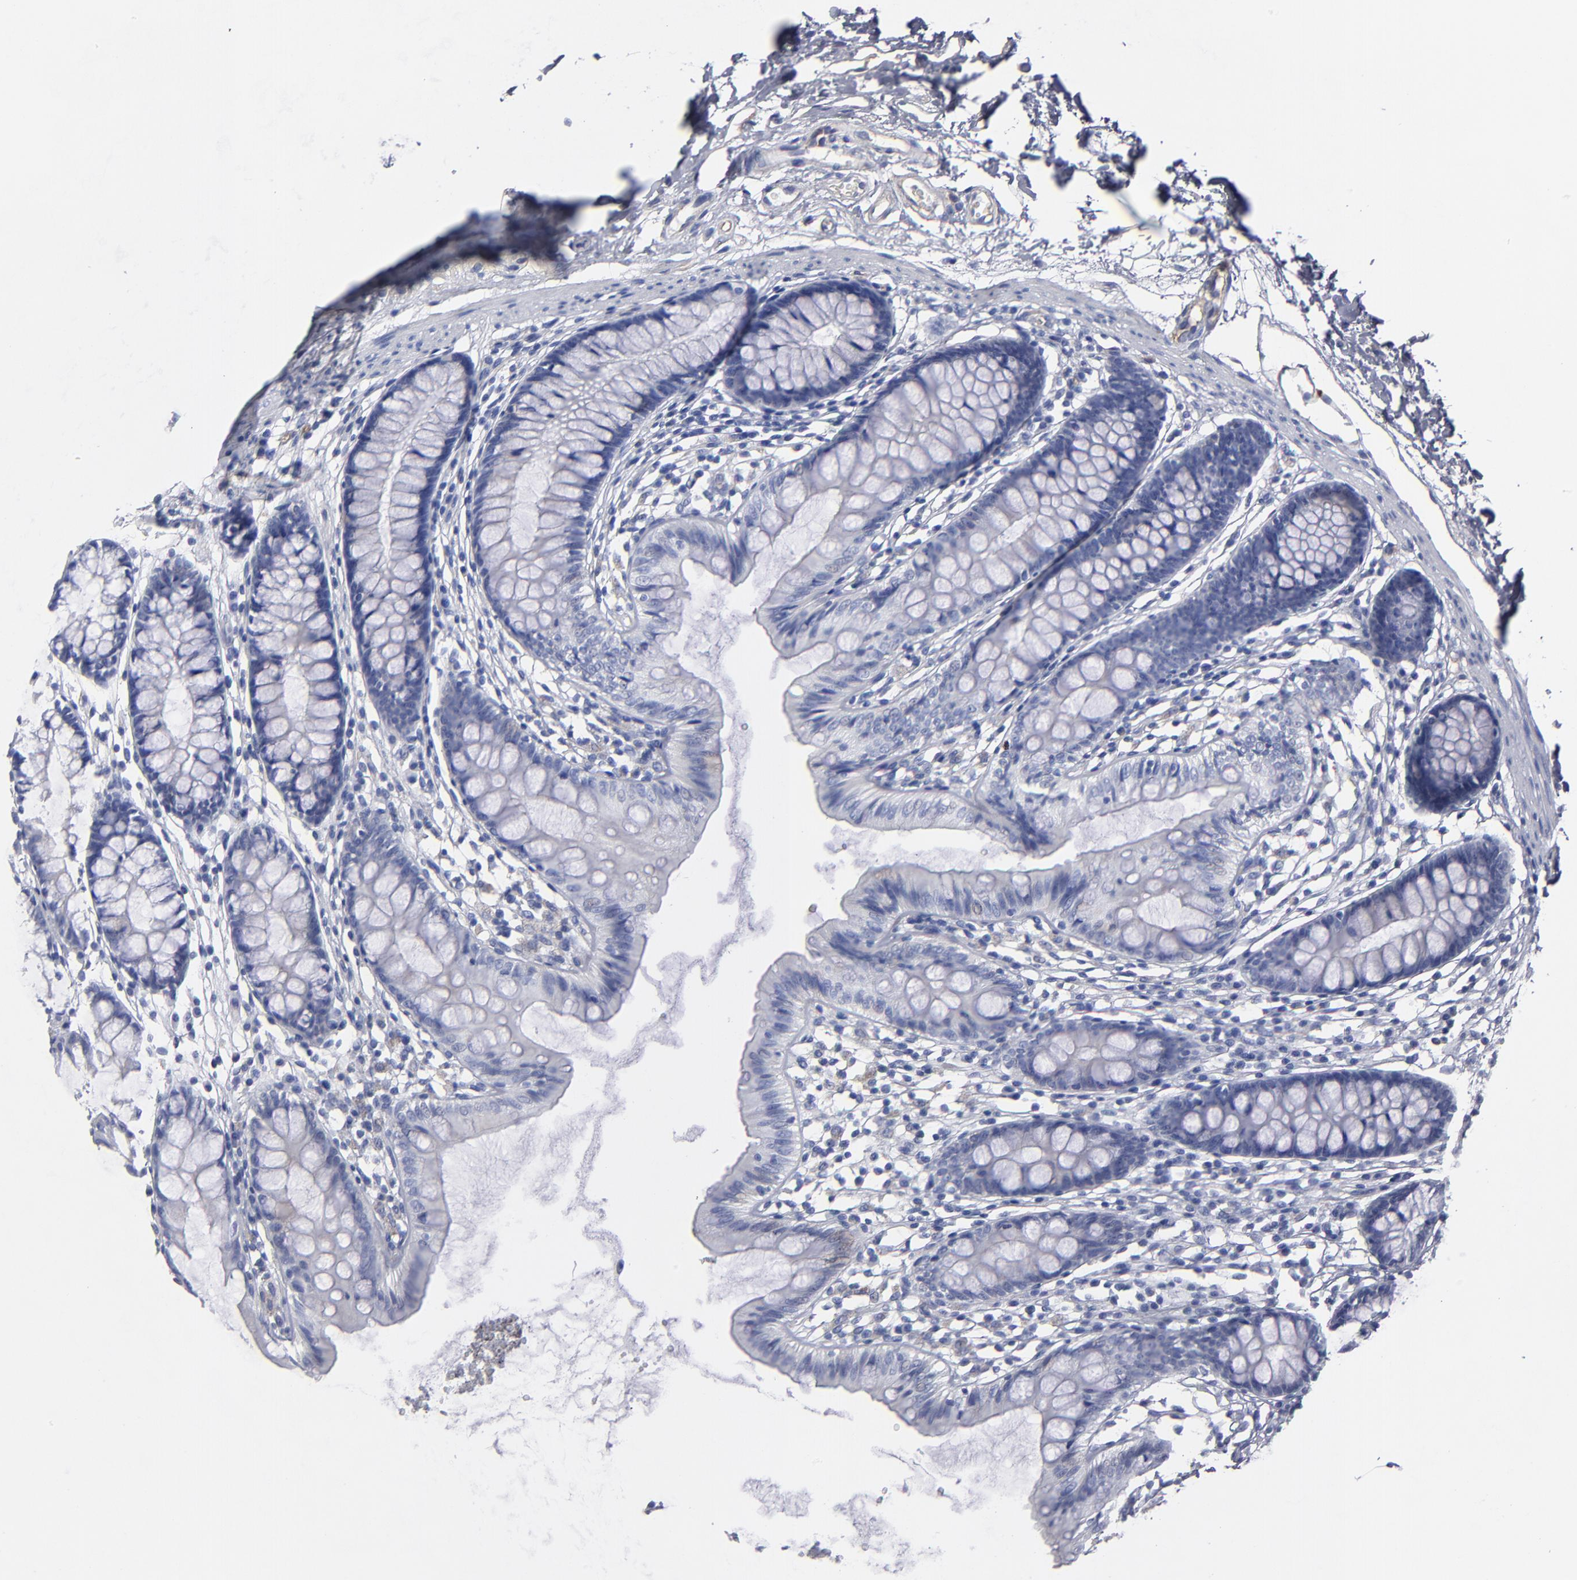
{"staining": {"intensity": "moderate", "quantity": "25%-75%", "location": "cytoplasmic/membranous"}, "tissue": "colon", "cell_type": "Endothelial cells", "image_type": "normal", "snomed": [{"axis": "morphology", "description": "Normal tissue, NOS"}, {"axis": "topography", "description": "Colon"}], "caption": "Endothelial cells reveal moderate cytoplasmic/membranous staining in about 25%-75% of cells in unremarkable colon.", "gene": "TM4SF1", "patient": {"sex": "female", "age": 52}}